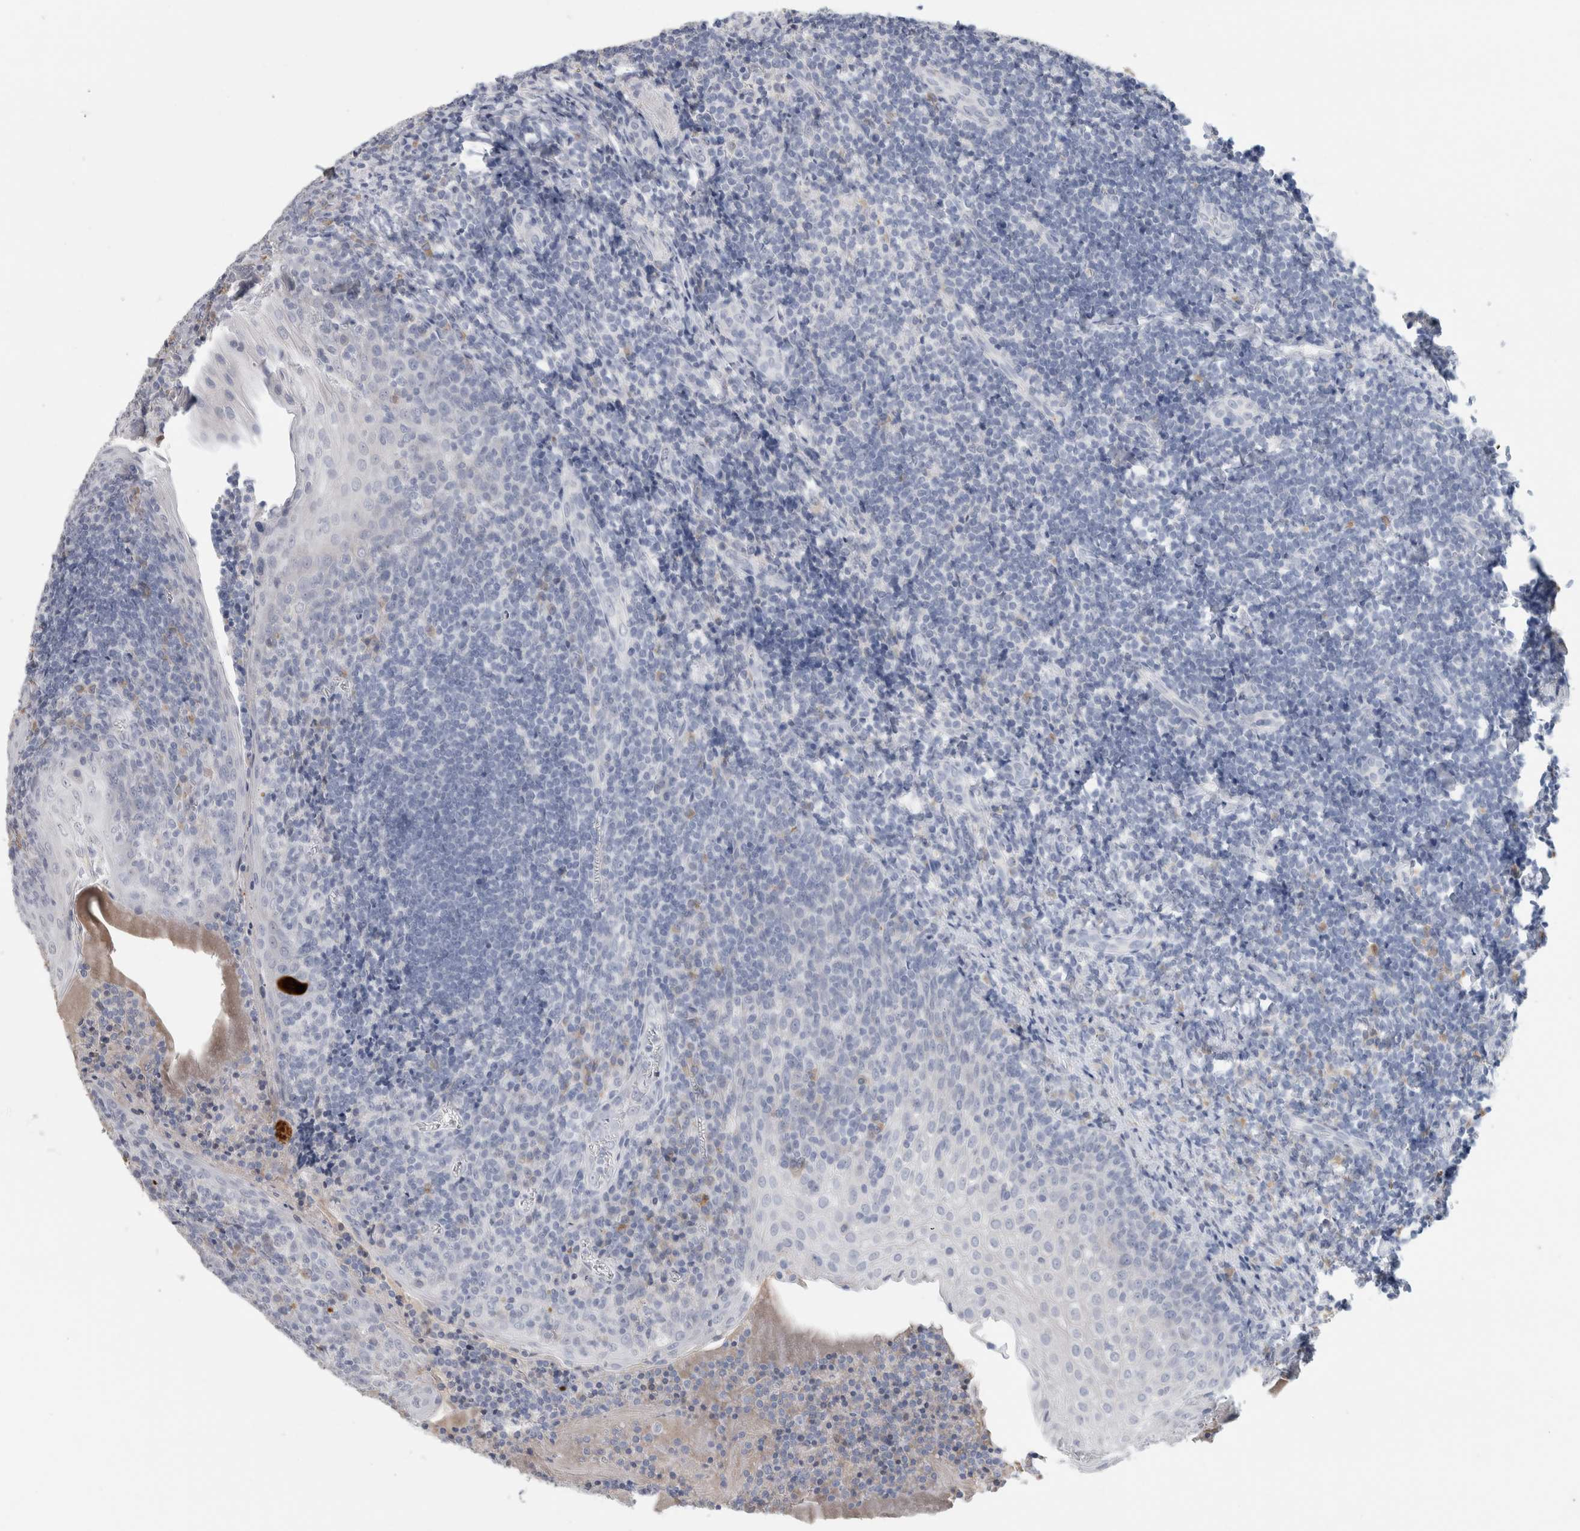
{"staining": {"intensity": "negative", "quantity": "none", "location": "none"}, "tissue": "tonsil", "cell_type": "Germinal center cells", "image_type": "normal", "snomed": [{"axis": "morphology", "description": "Normal tissue, NOS"}, {"axis": "topography", "description": "Tonsil"}], "caption": "IHC histopathology image of benign tonsil stained for a protein (brown), which displays no positivity in germinal center cells.", "gene": "SCGB1A1", "patient": {"sex": "male", "age": 27}}